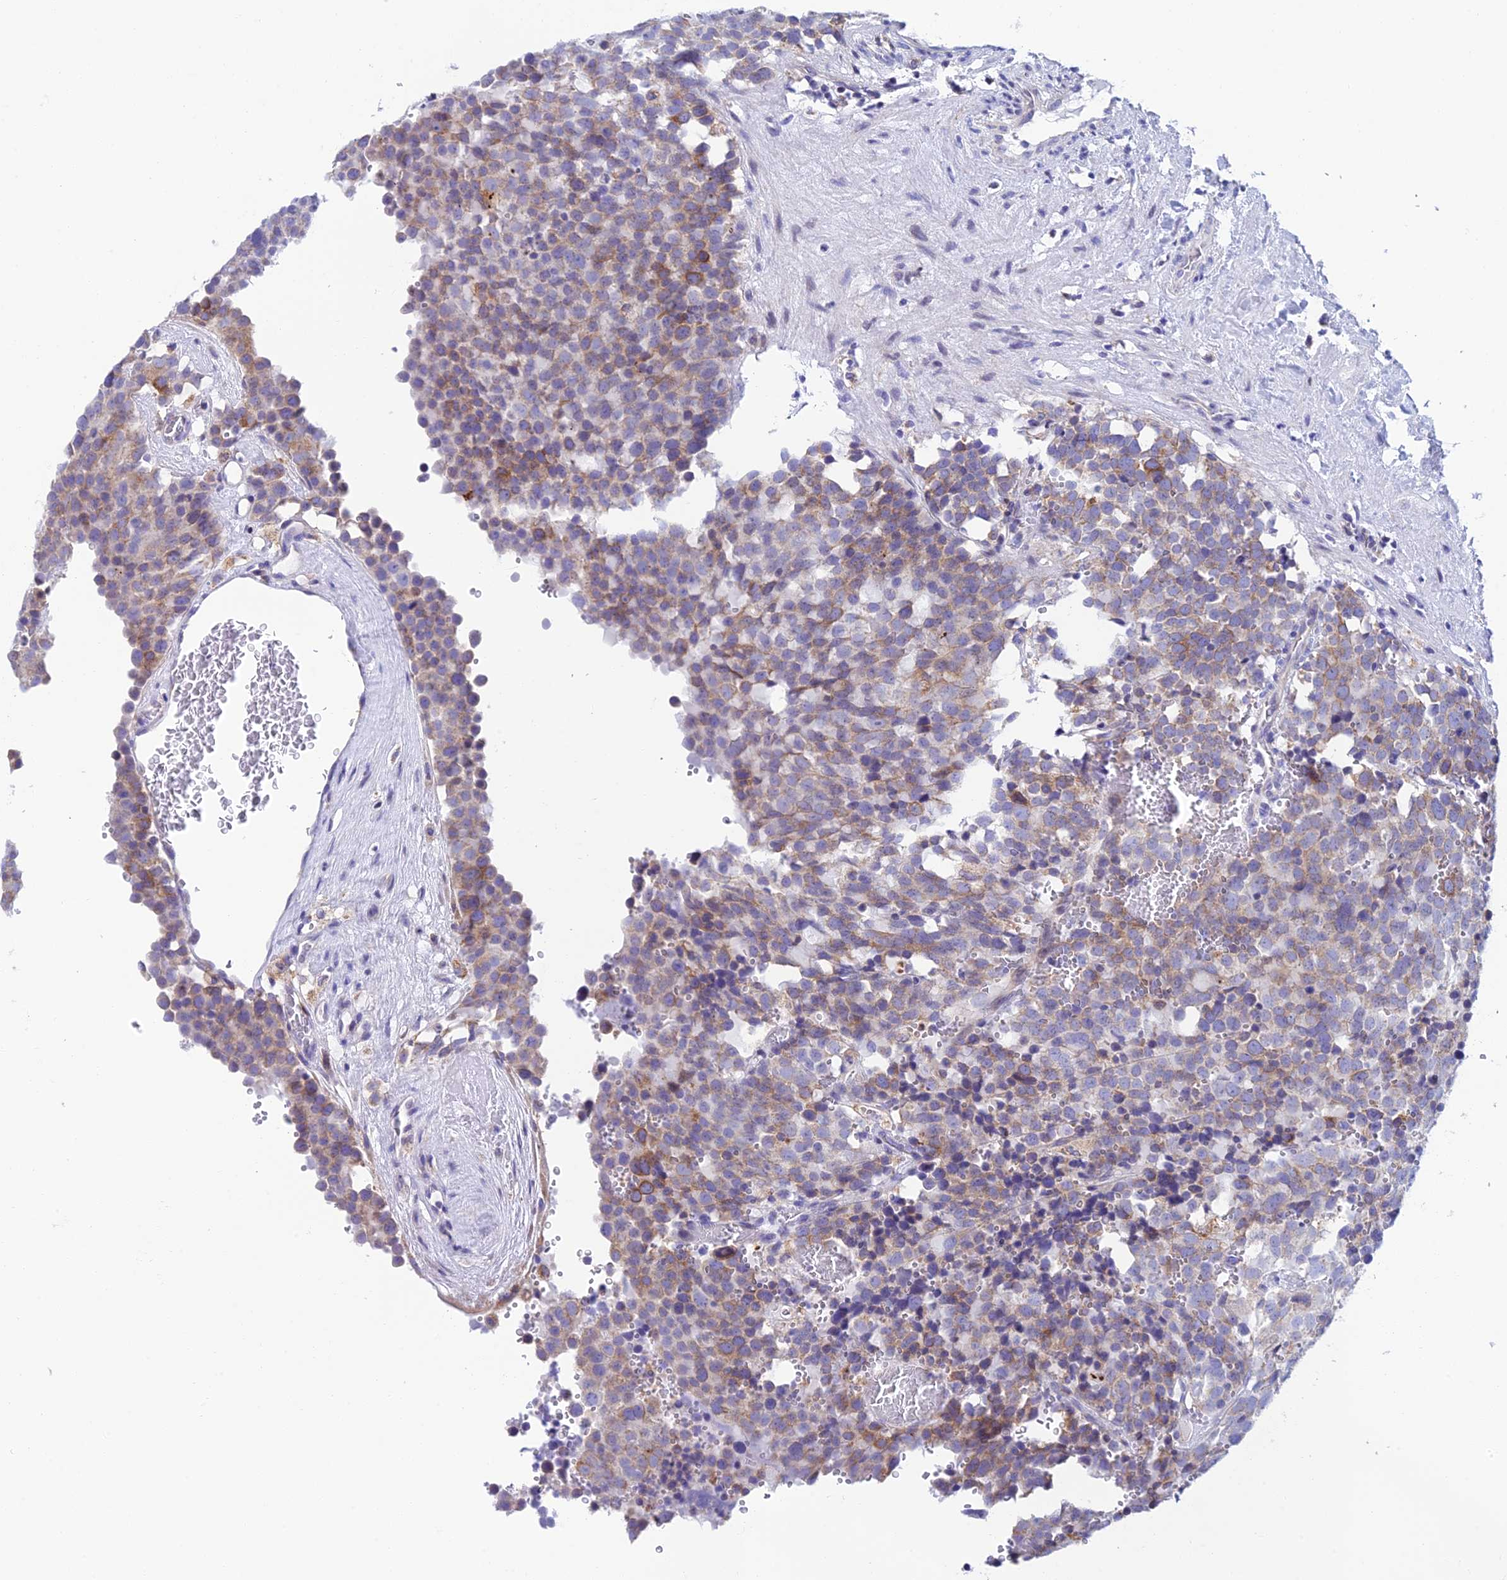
{"staining": {"intensity": "weak", "quantity": "25%-75%", "location": "cytoplasmic/membranous"}, "tissue": "testis cancer", "cell_type": "Tumor cells", "image_type": "cancer", "snomed": [{"axis": "morphology", "description": "Seminoma, NOS"}, {"axis": "topography", "description": "Testis"}], "caption": "Testis seminoma stained with a protein marker displays weak staining in tumor cells.", "gene": "REEP4", "patient": {"sex": "male", "age": 71}}